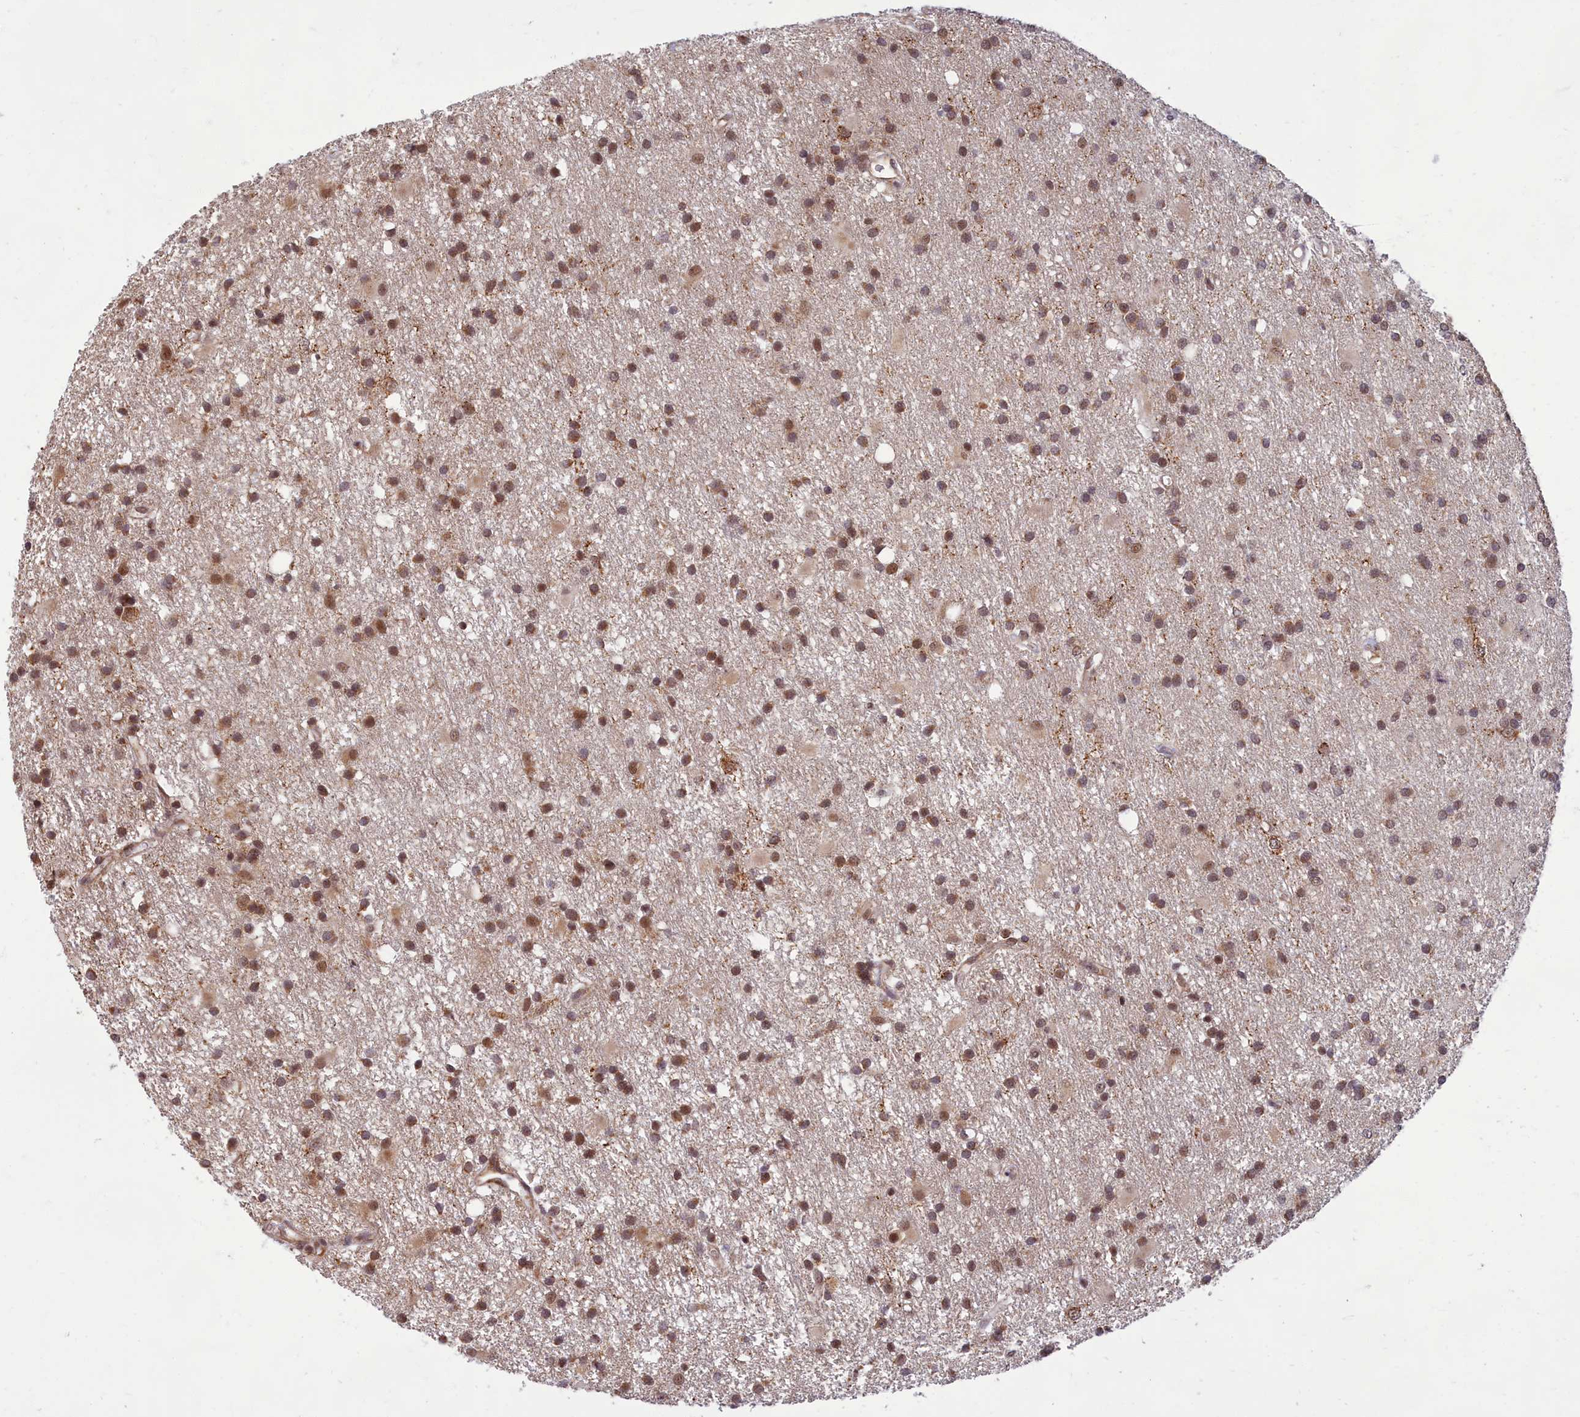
{"staining": {"intensity": "moderate", "quantity": ">75%", "location": "nuclear"}, "tissue": "glioma", "cell_type": "Tumor cells", "image_type": "cancer", "snomed": [{"axis": "morphology", "description": "Glioma, malignant, High grade"}, {"axis": "topography", "description": "Brain"}], "caption": "Tumor cells show medium levels of moderate nuclear staining in approximately >75% of cells in human glioma.", "gene": "EARS2", "patient": {"sex": "male", "age": 77}}